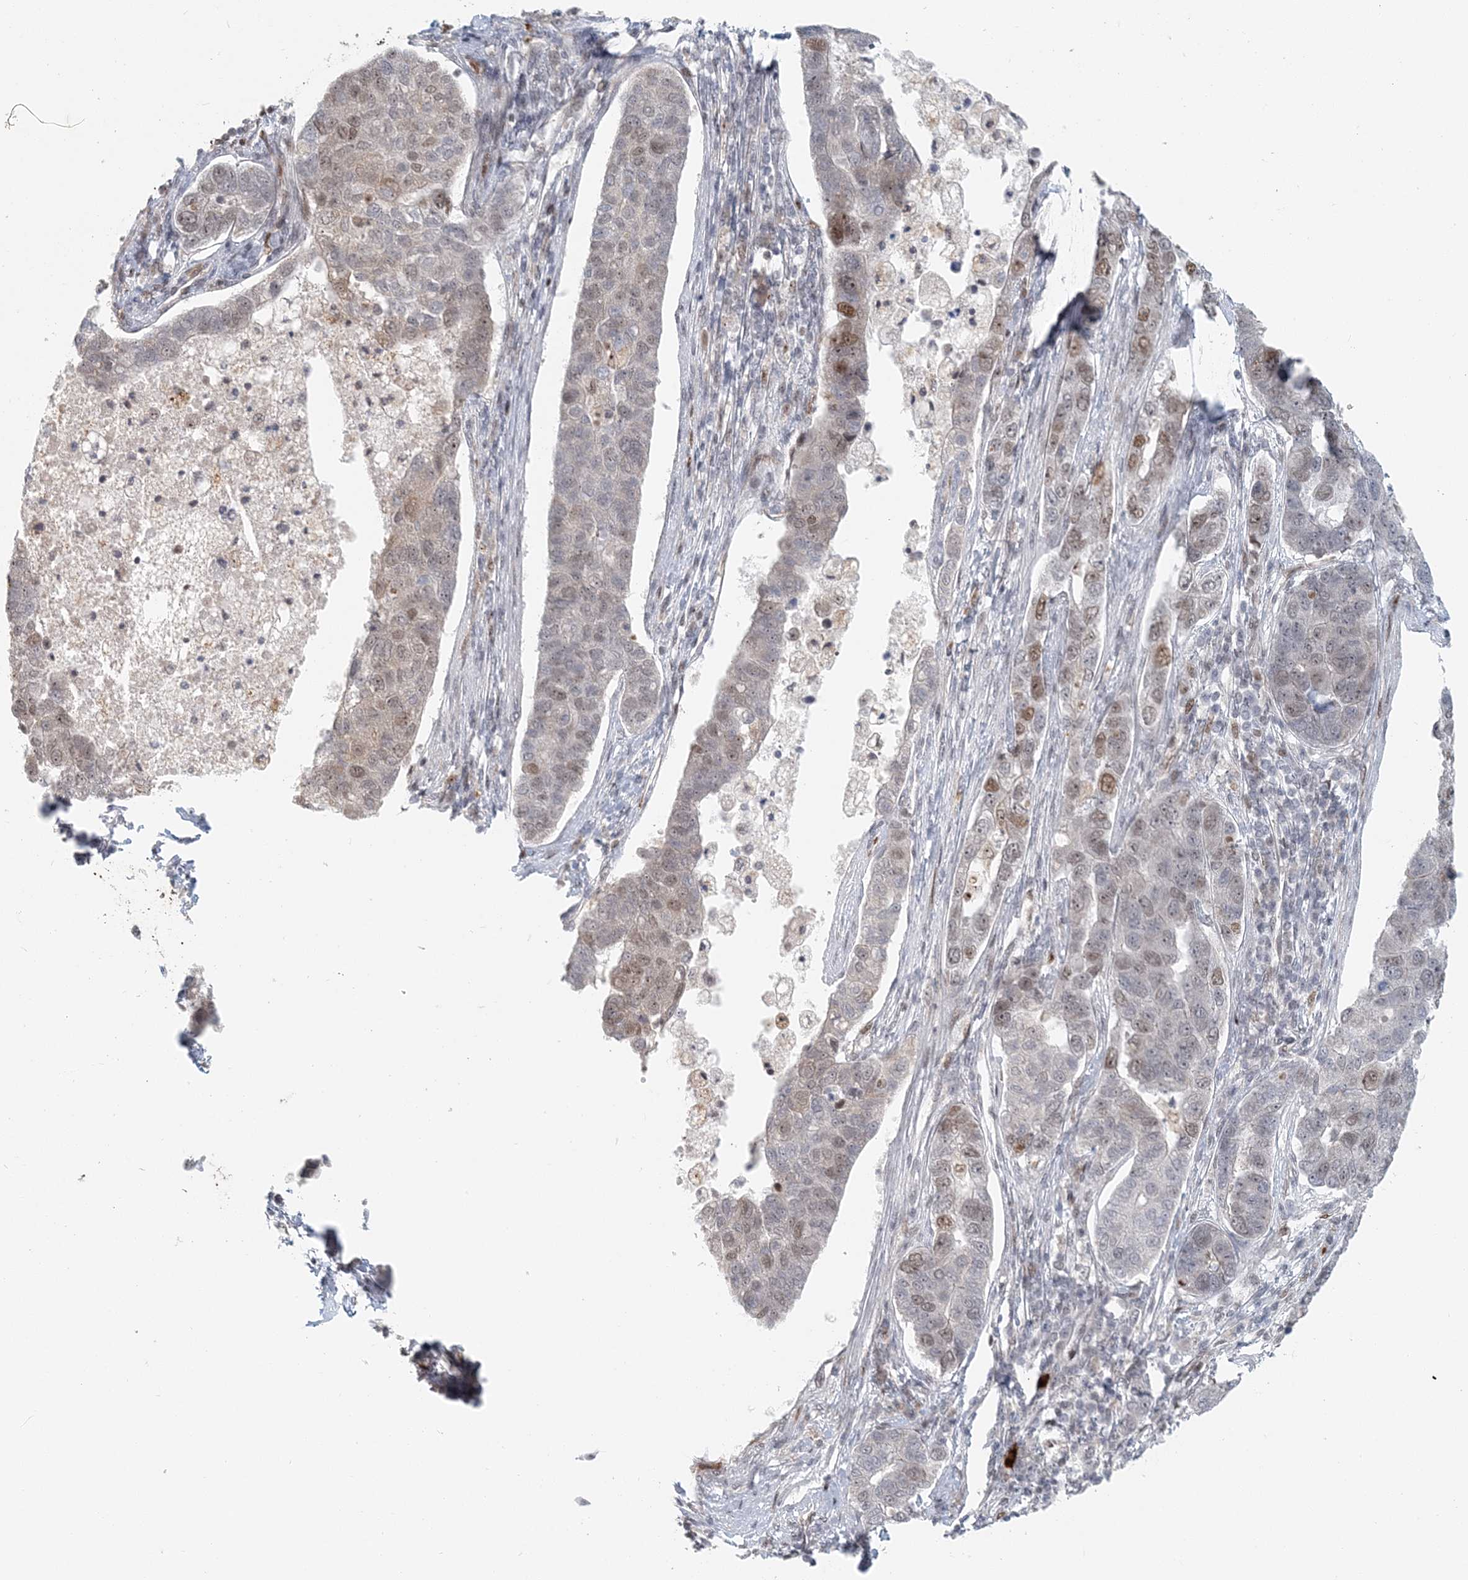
{"staining": {"intensity": "moderate", "quantity": "<25%", "location": "nuclear"}, "tissue": "pancreatic cancer", "cell_type": "Tumor cells", "image_type": "cancer", "snomed": [{"axis": "morphology", "description": "Adenocarcinoma, NOS"}, {"axis": "topography", "description": "Pancreas"}], "caption": "Immunohistochemical staining of pancreatic cancer displays low levels of moderate nuclear protein positivity in approximately <25% of tumor cells. The protein of interest is shown in brown color, while the nuclei are stained blue.", "gene": "BAZ1B", "patient": {"sex": "female", "age": 61}}